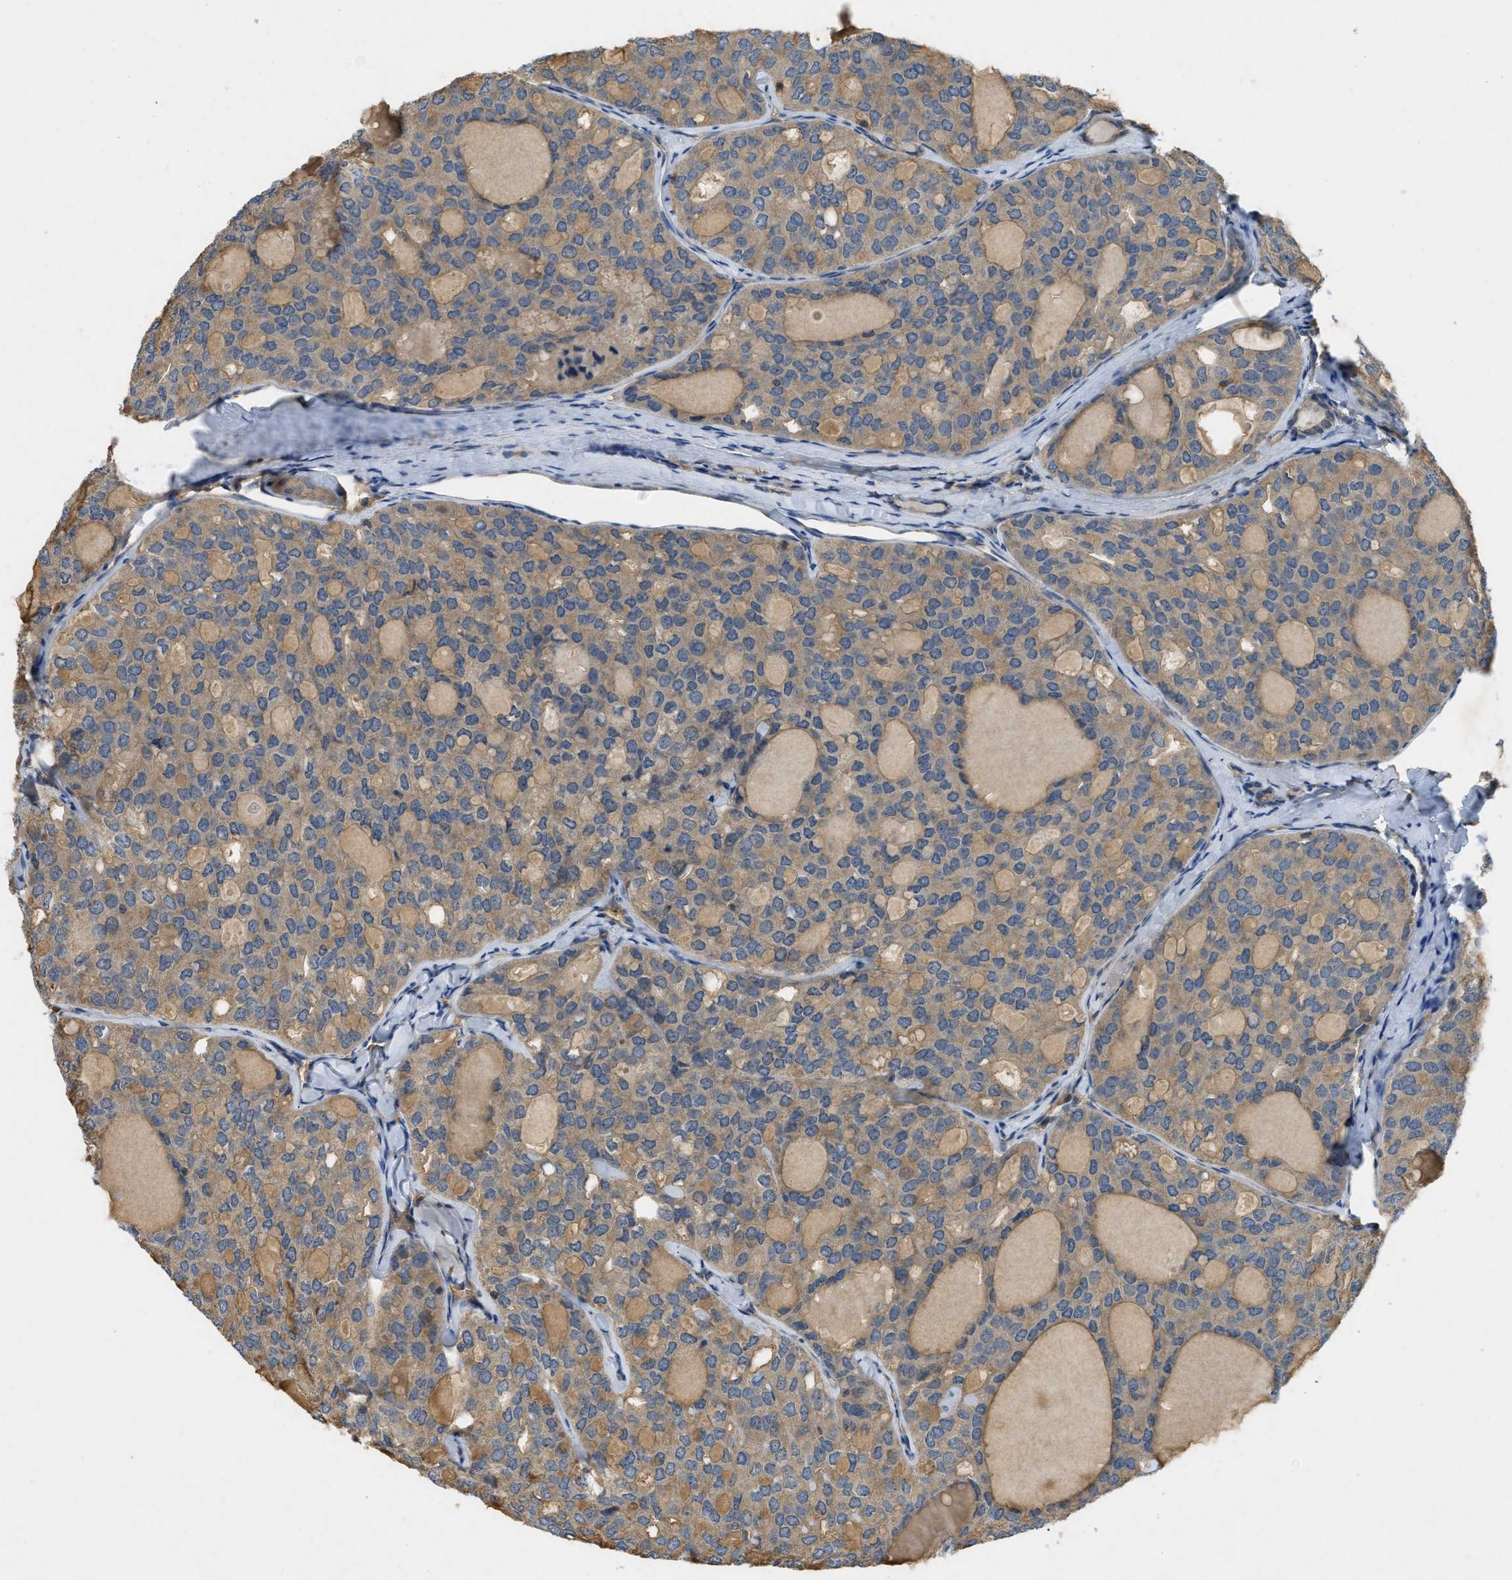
{"staining": {"intensity": "weak", "quantity": ">75%", "location": "cytoplasmic/membranous"}, "tissue": "thyroid cancer", "cell_type": "Tumor cells", "image_type": "cancer", "snomed": [{"axis": "morphology", "description": "Follicular adenoma carcinoma, NOS"}, {"axis": "topography", "description": "Thyroid gland"}], "caption": "Thyroid cancer (follicular adenoma carcinoma) stained with a protein marker demonstrates weak staining in tumor cells.", "gene": "PPP3CA", "patient": {"sex": "male", "age": 75}}